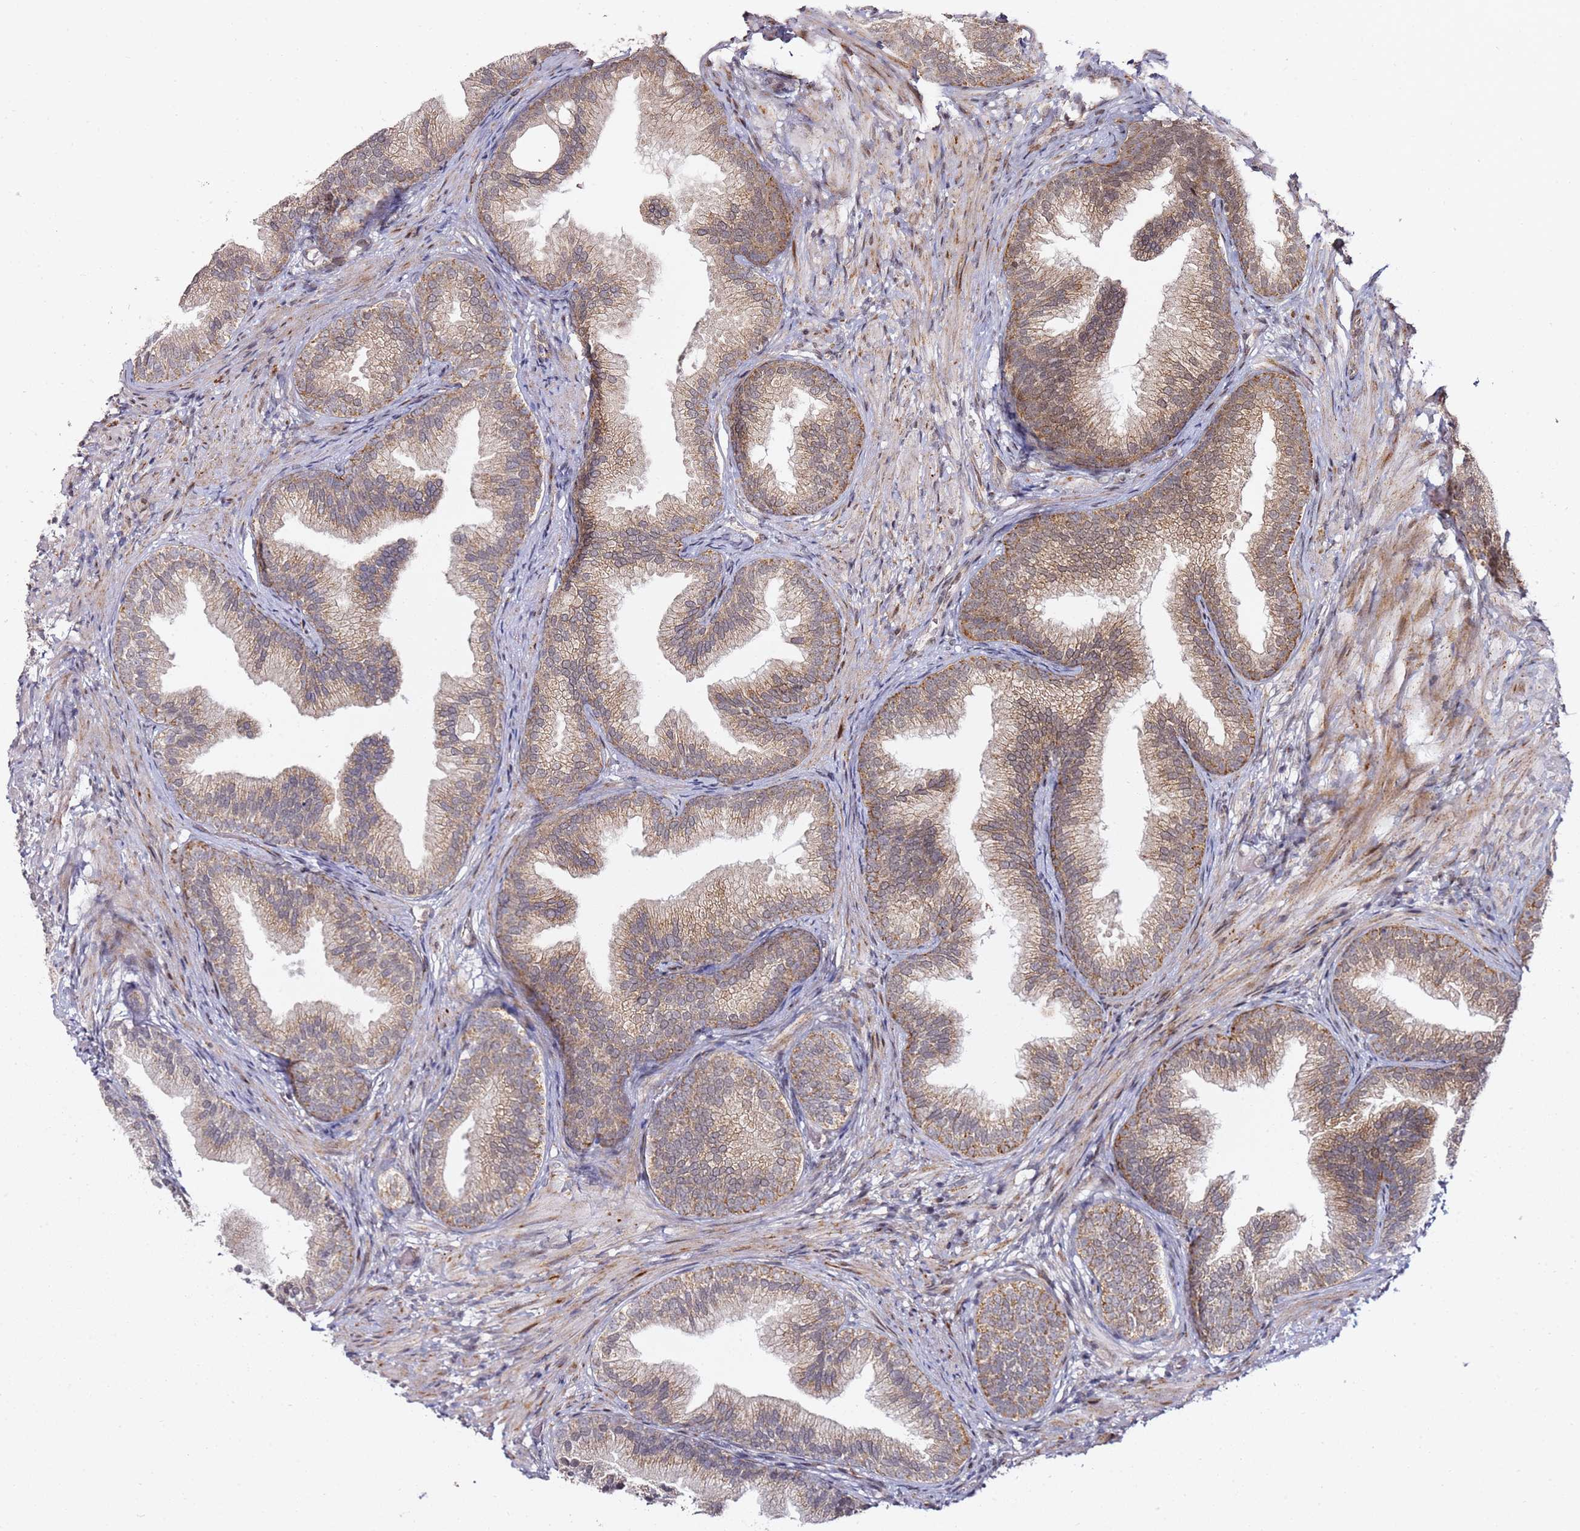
{"staining": {"intensity": "moderate", "quantity": ">75%", "location": "cytoplasmic/membranous,nuclear"}, "tissue": "prostate", "cell_type": "Glandular cells", "image_type": "normal", "snomed": [{"axis": "morphology", "description": "Normal tissue, NOS"}, {"axis": "topography", "description": "Prostate"}], "caption": "Human prostate stained with a protein marker shows moderate staining in glandular cells.", "gene": "TP53AIP1", "patient": {"sex": "male", "age": 76}}